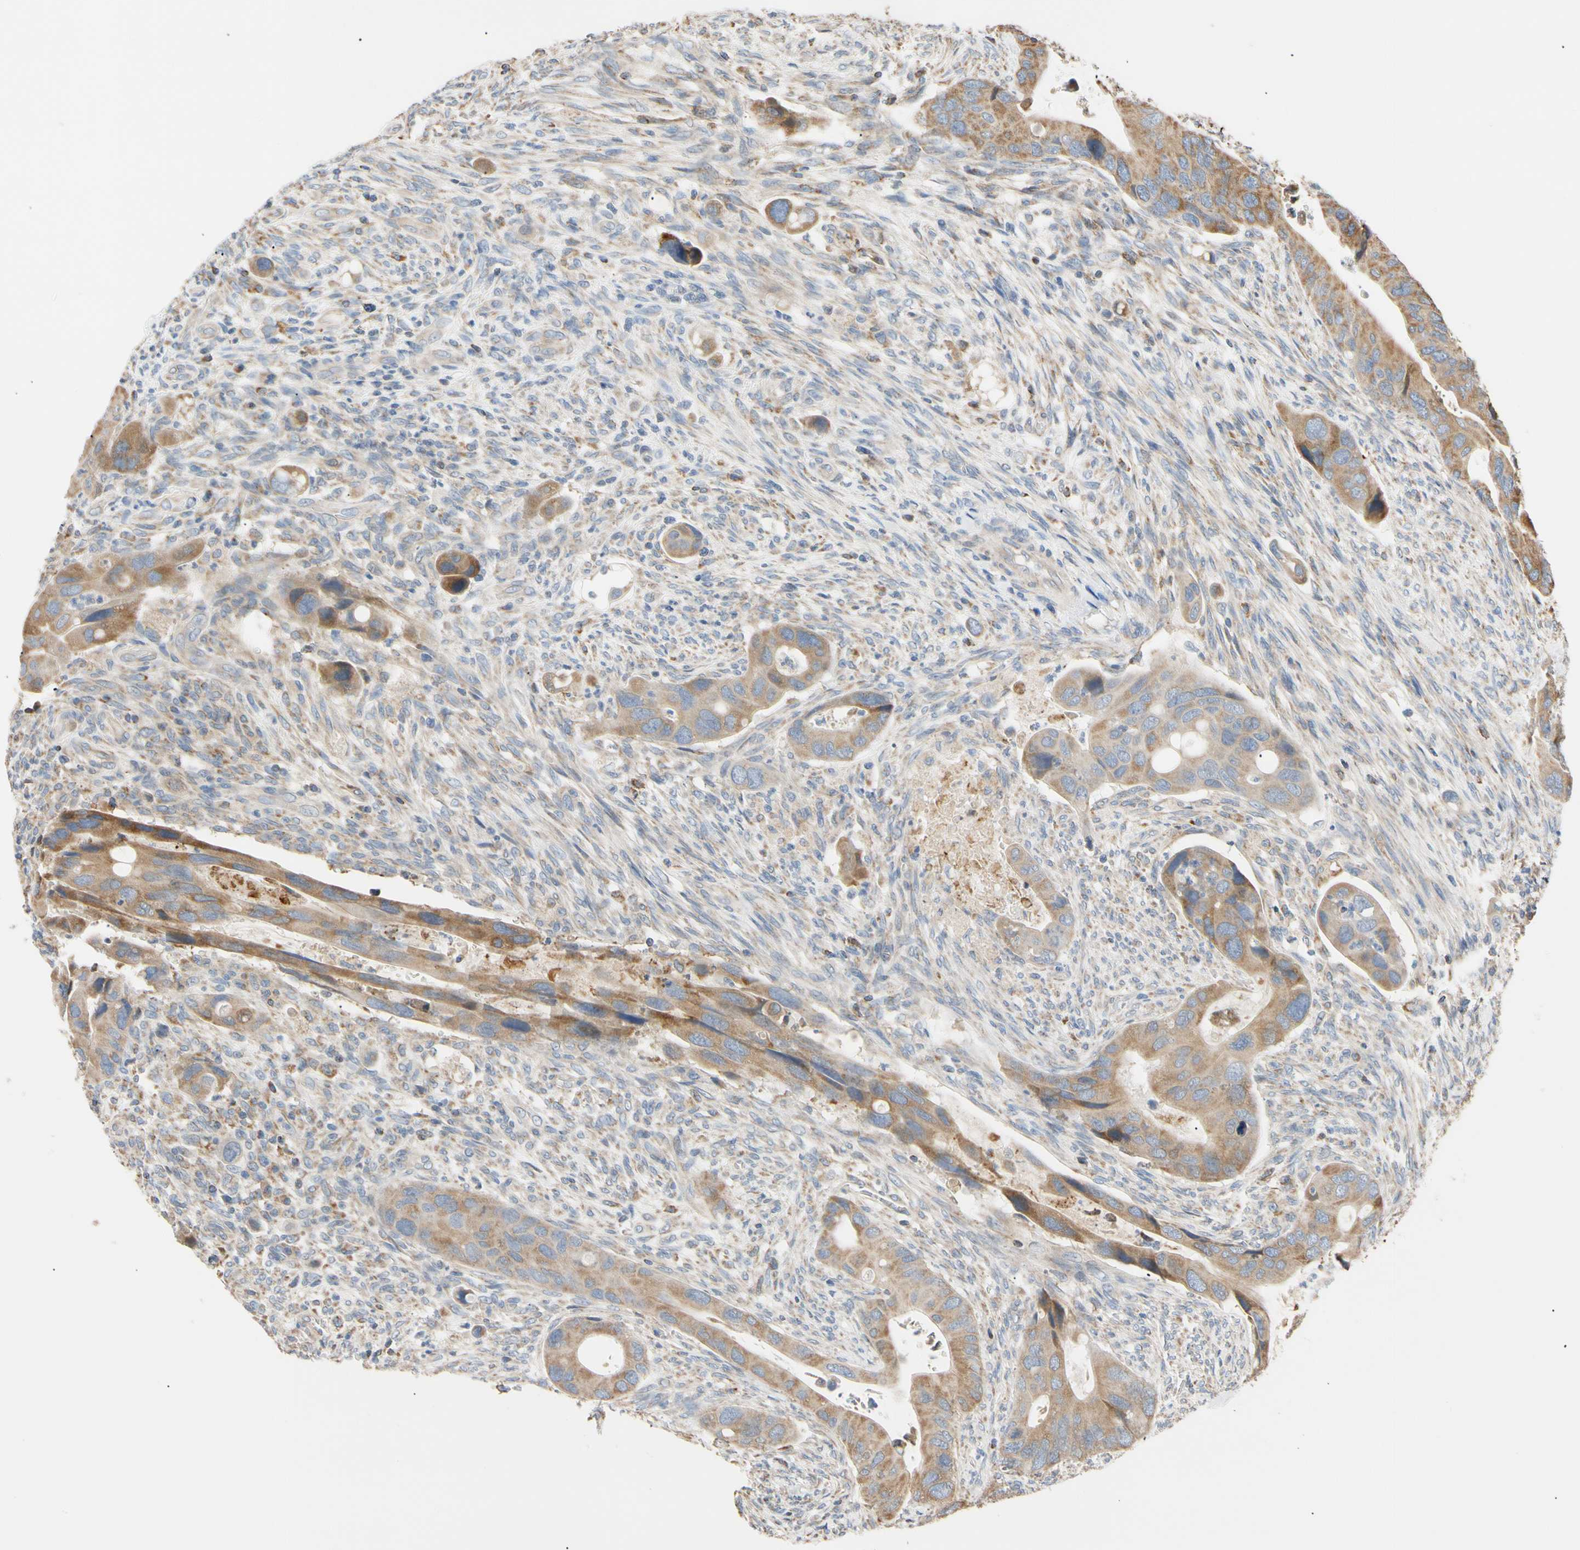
{"staining": {"intensity": "moderate", "quantity": ">75%", "location": "cytoplasmic/membranous"}, "tissue": "colorectal cancer", "cell_type": "Tumor cells", "image_type": "cancer", "snomed": [{"axis": "morphology", "description": "Adenocarcinoma, NOS"}, {"axis": "topography", "description": "Rectum"}], "caption": "This is an image of immunohistochemistry staining of colorectal cancer (adenocarcinoma), which shows moderate expression in the cytoplasmic/membranous of tumor cells.", "gene": "PLGRKT", "patient": {"sex": "female", "age": 57}}